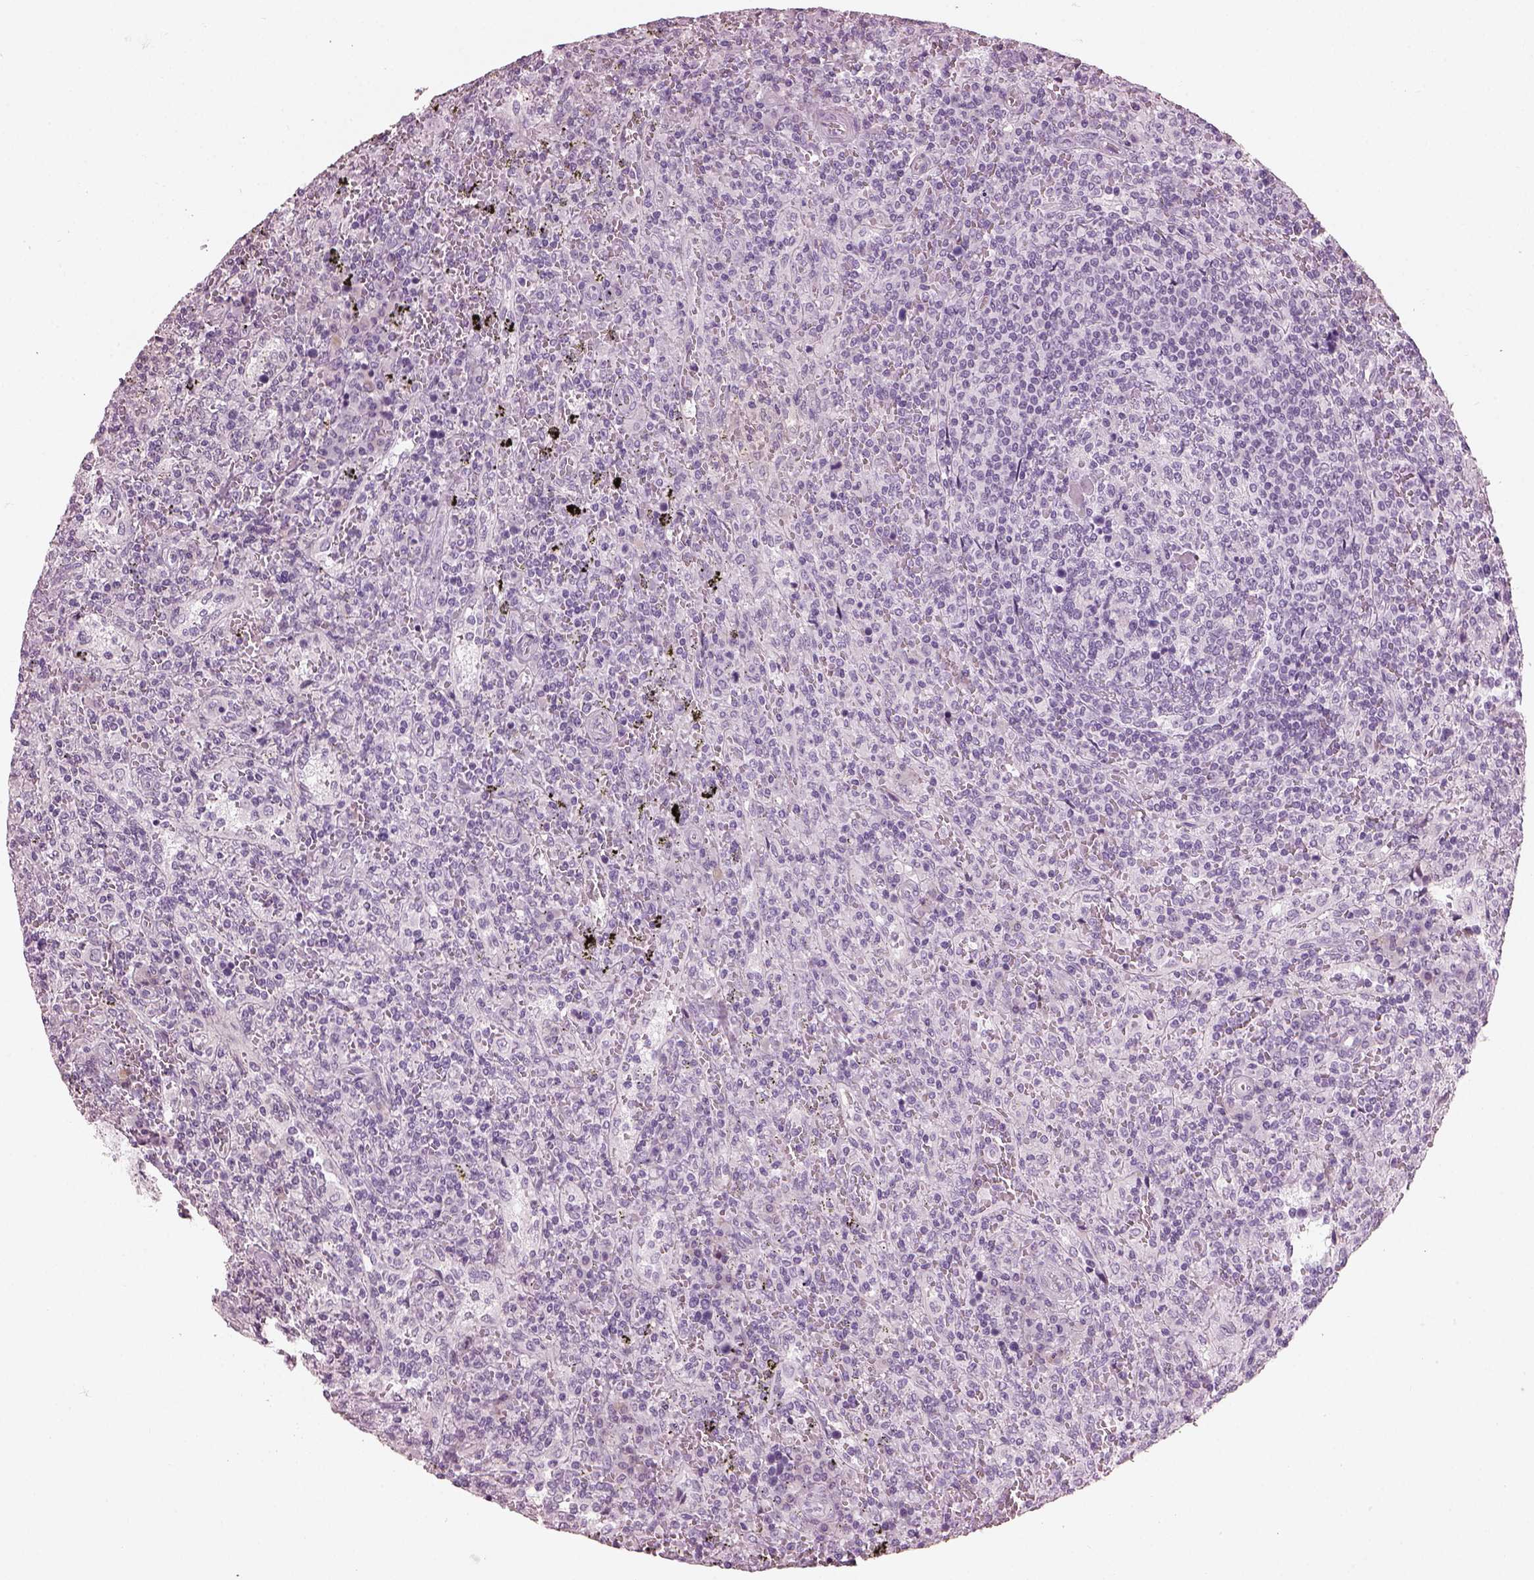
{"staining": {"intensity": "negative", "quantity": "none", "location": "none"}, "tissue": "lymphoma", "cell_type": "Tumor cells", "image_type": "cancer", "snomed": [{"axis": "morphology", "description": "Malignant lymphoma, non-Hodgkin's type, Low grade"}, {"axis": "topography", "description": "Spleen"}], "caption": "IHC of lymphoma displays no expression in tumor cells. The staining is performed using DAB (3,3'-diaminobenzidine) brown chromogen with nuclei counter-stained in using hematoxylin.", "gene": "HYDIN", "patient": {"sex": "male", "age": 62}}